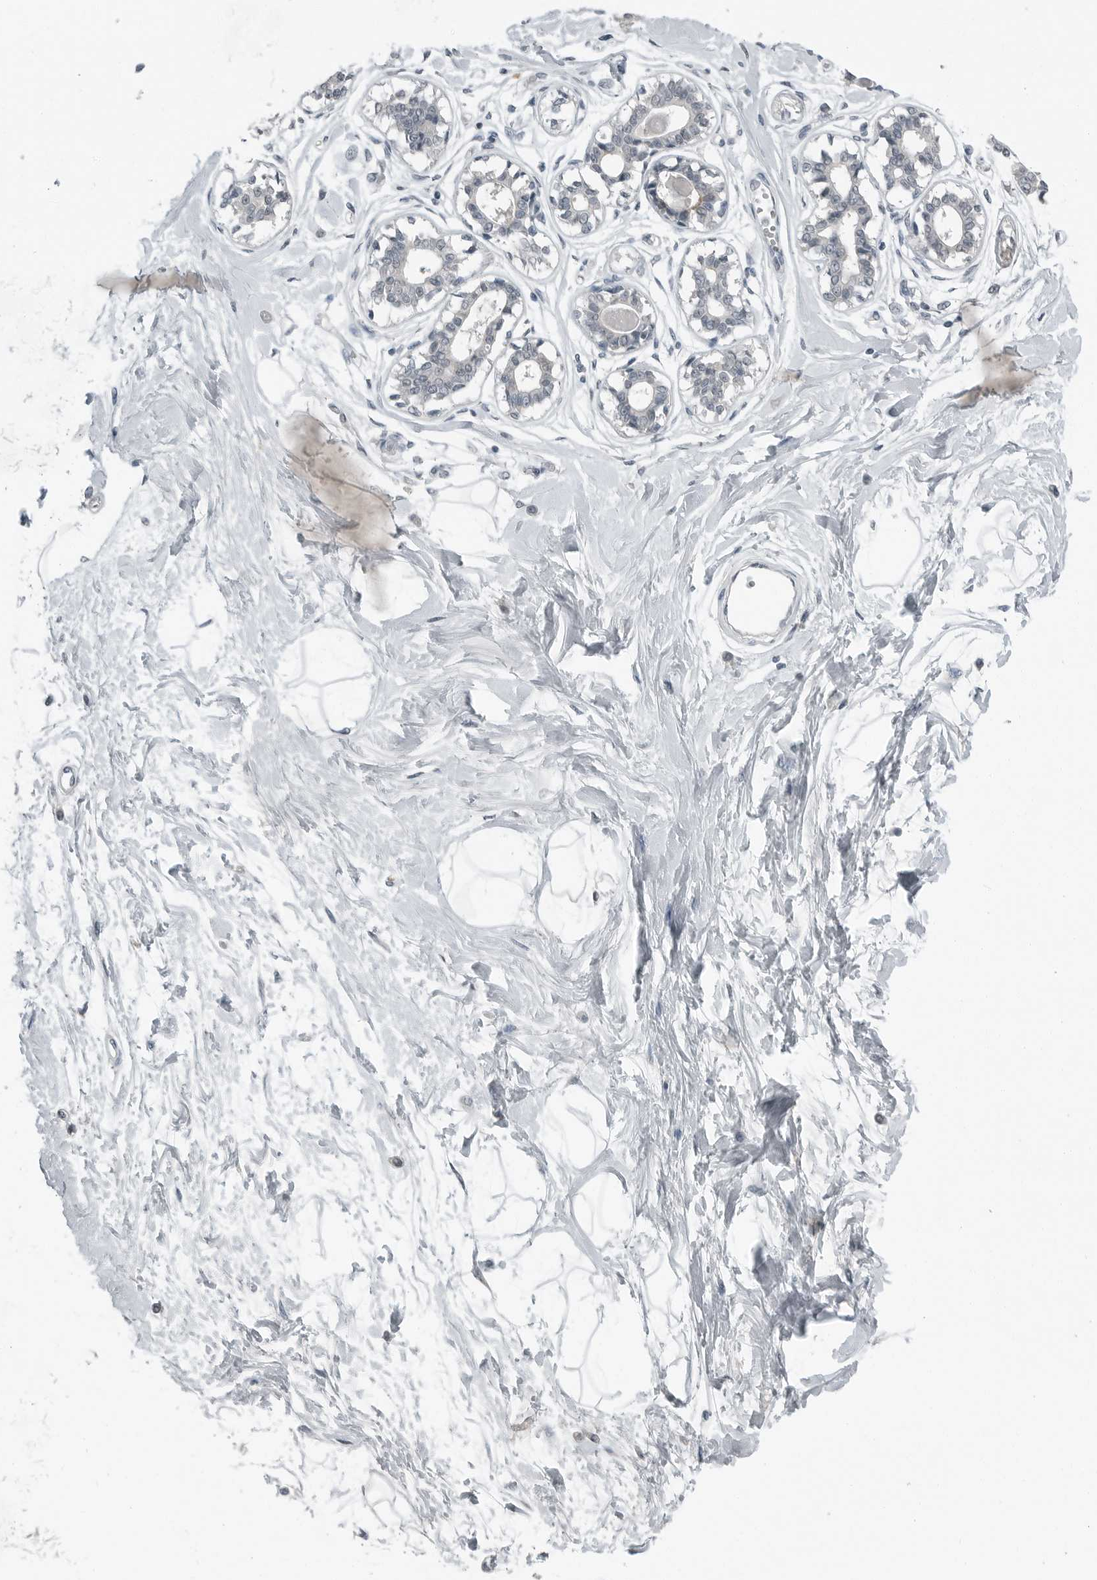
{"staining": {"intensity": "negative", "quantity": "none", "location": "none"}, "tissue": "breast", "cell_type": "Adipocytes", "image_type": "normal", "snomed": [{"axis": "morphology", "description": "Normal tissue, NOS"}, {"axis": "topography", "description": "Breast"}], "caption": "Immunohistochemistry (IHC) histopathology image of benign breast: human breast stained with DAB (3,3'-diaminobenzidine) displays no significant protein positivity in adipocytes. (Immunohistochemistry (IHC), brightfield microscopy, high magnification).", "gene": "ENSG00000286112", "patient": {"sex": "female", "age": 45}}